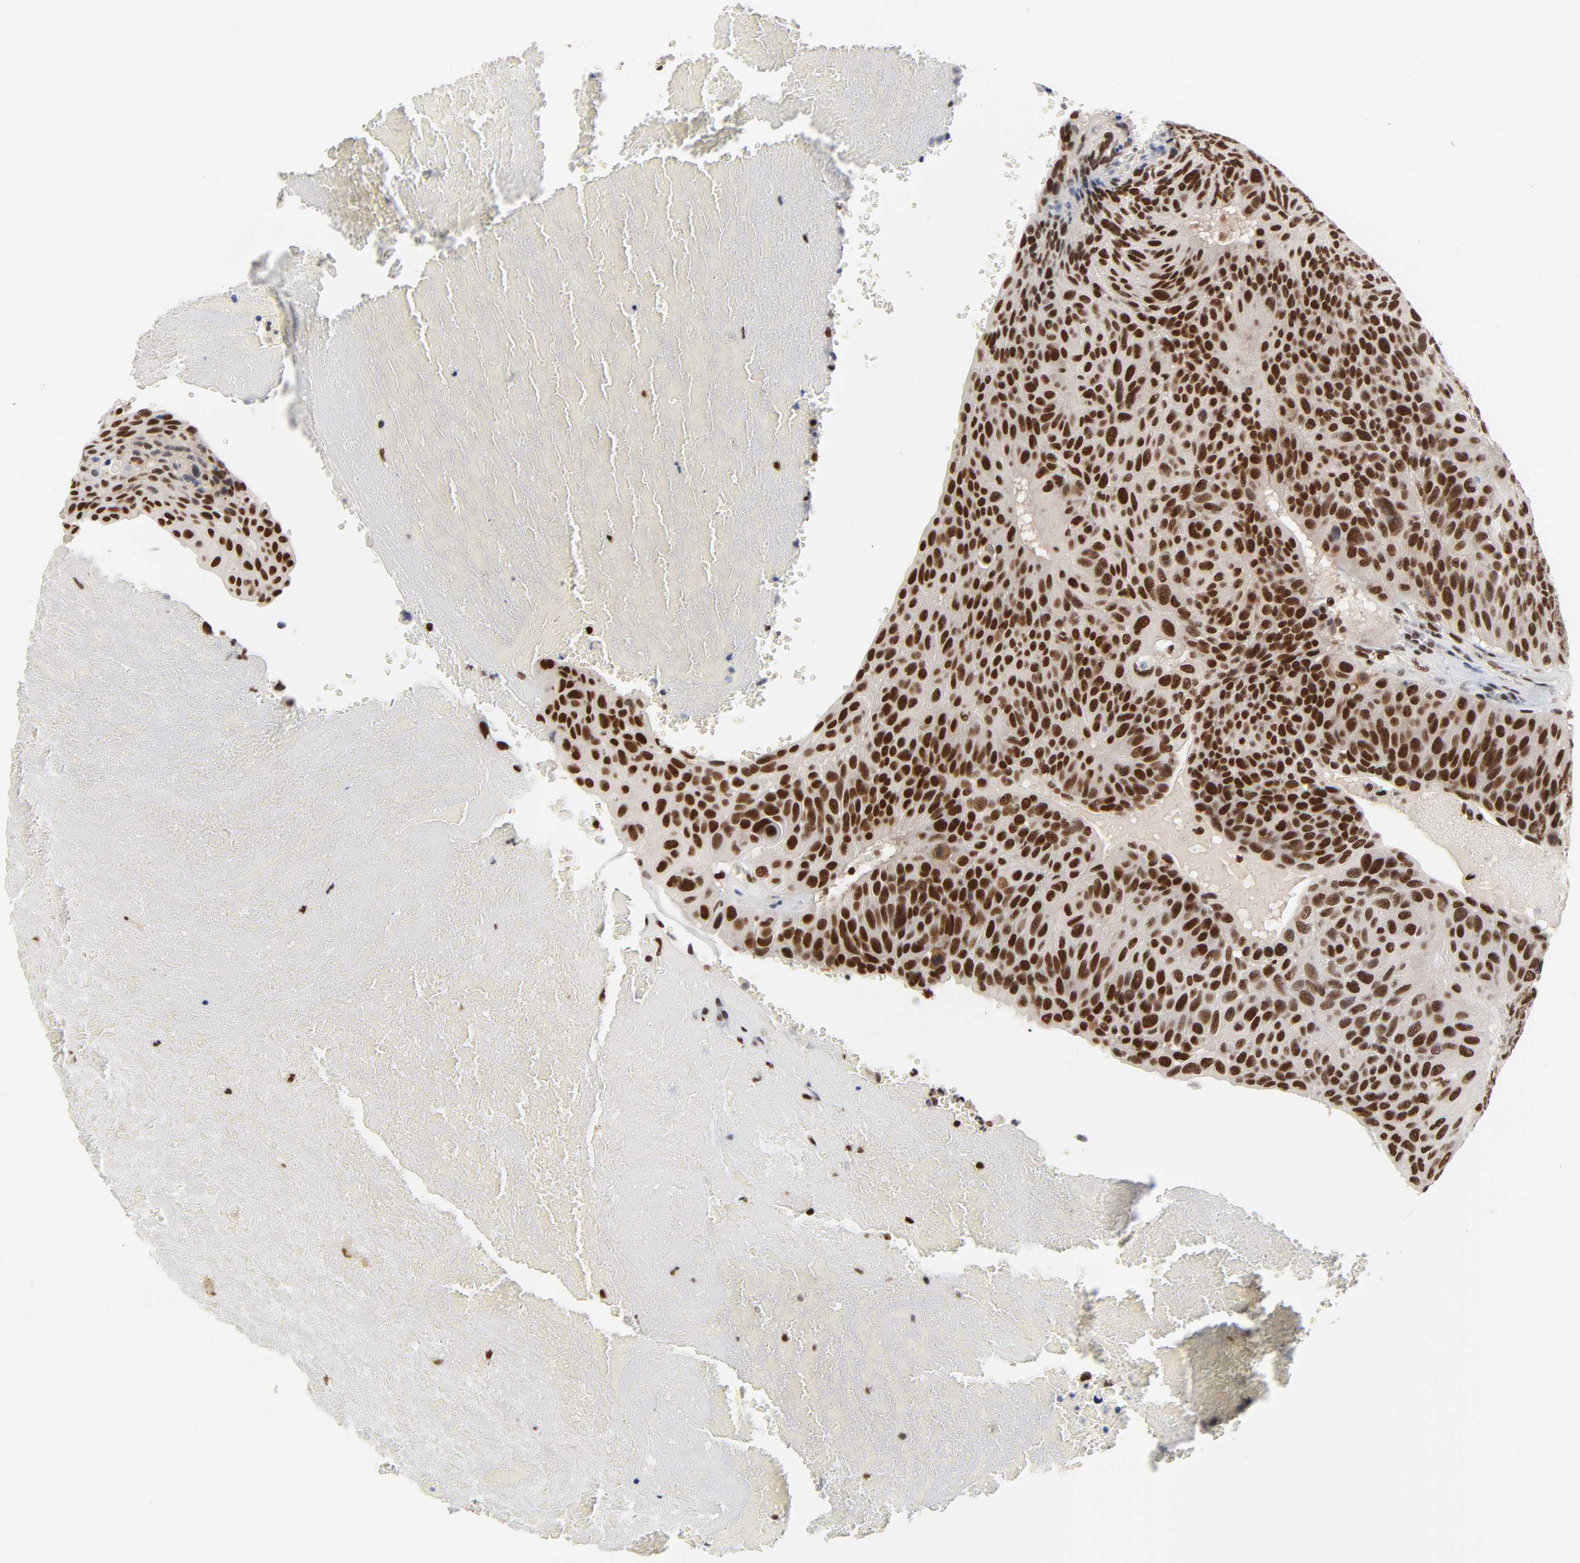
{"staining": {"intensity": "strong", "quantity": ">75%", "location": "nuclear"}, "tissue": "urothelial cancer", "cell_type": "Tumor cells", "image_type": "cancer", "snomed": [{"axis": "morphology", "description": "Urothelial carcinoma, High grade"}, {"axis": "topography", "description": "Urinary bladder"}], "caption": "Protein staining of urothelial cancer tissue displays strong nuclear expression in approximately >75% of tumor cells. The staining is performed using DAB (3,3'-diaminobenzidine) brown chromogen to label protein expression. The nuclei are counter-stained blue using hematoxylin.", "gene": "ILKAP", "patient": {"sex": "male", "age": 66}}